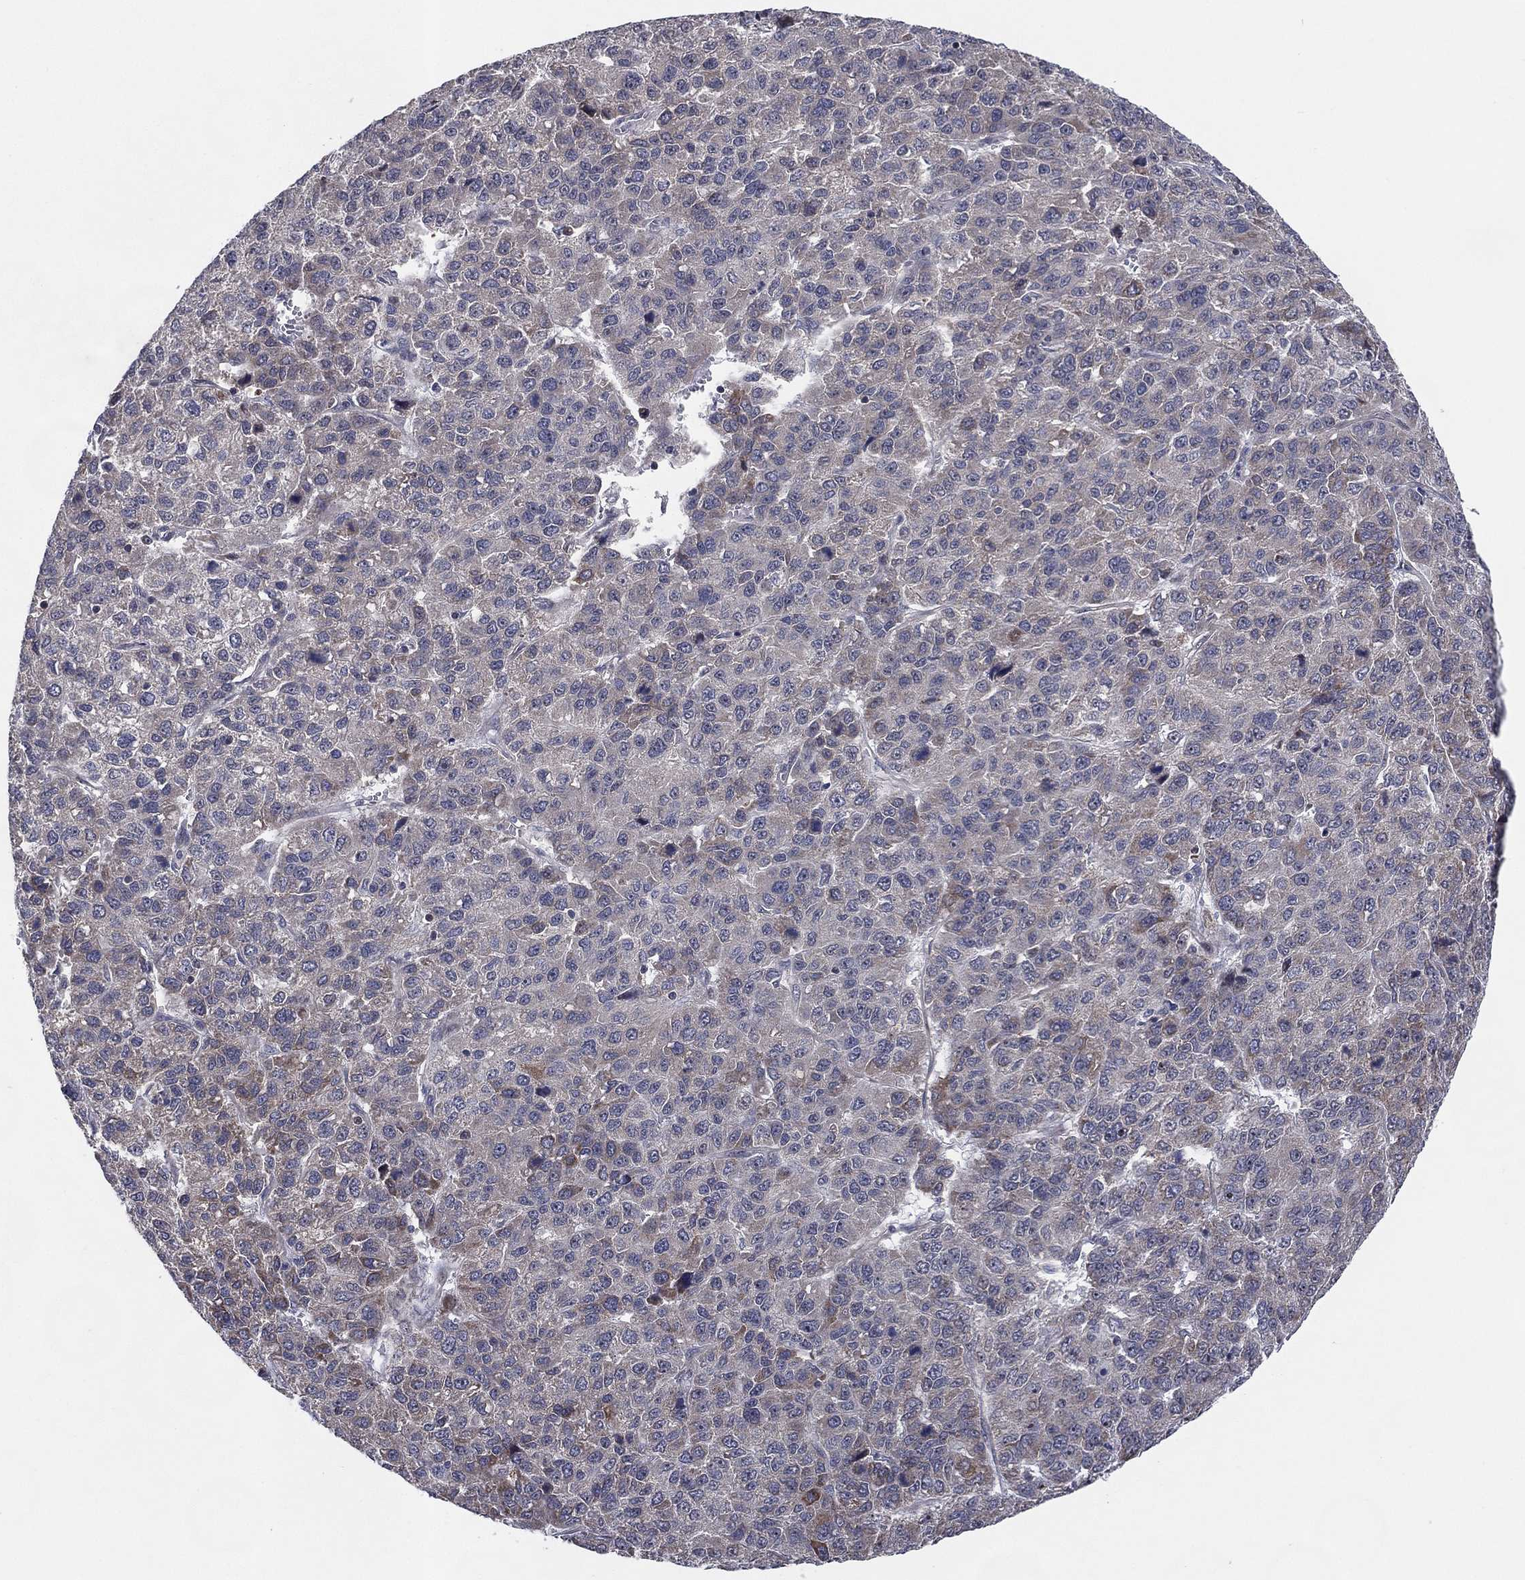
{"staining": {"intensity": "moderate", "quantity": "<25%", "location": "cytoplasmic/membranous"}, "tissue": "liver cancer", "cell_type": "Tumor cells", "image_type": "cancer", "snomed": [{"axis": "morphology", "description": "Carcinoma, Hepatocellular, NOS"}, {"axis": "topography", "description": "Liver"}], "caption": "Protein expression analysis of human liver cancer (hepatocellular carcinoma) reveals moderate cytoplasmic/membranous expression in about <25% of tumor cells. The protein of interest is stained brown, and the nuclei are stained in blue (DAB IHC with brightfield microscopy, high magnification).", "gene": "KAT14", "patient": {"sex": "male", "age": 69}}